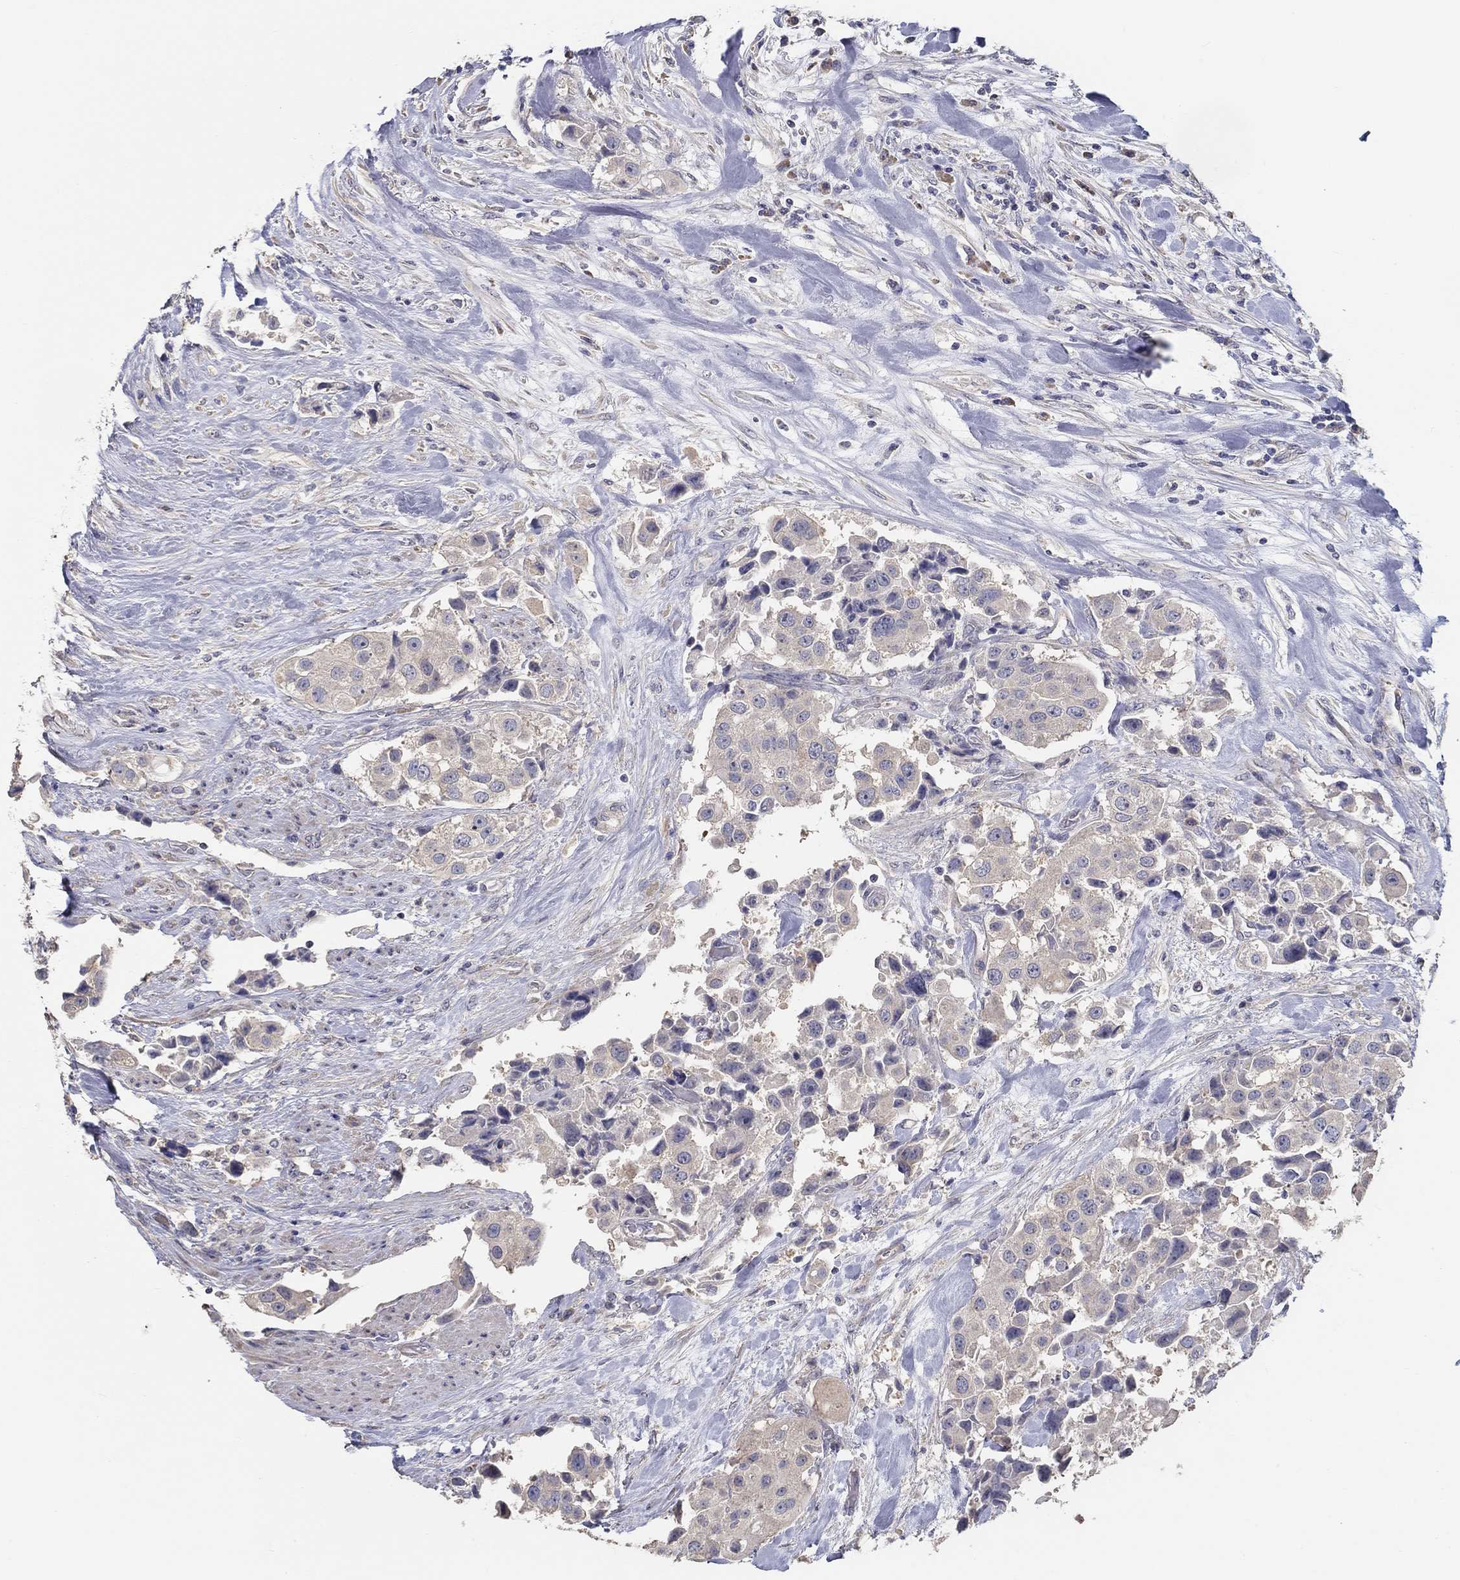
{"staining": {"intensity": "negative", "quantity": "none", "location": "none"}, "tissue": "urothelial cancer", "cell_type": "Tumor cells", "image_type": "cancer", "snomed": [{"axis": "morphology", "description": "Urothelial carcinoma, High grade"}, {"axis": "topography", "description": "Urinary bladder"}], "caption": "A photomicrograph of urothelial cancer stained for a protein shows no brown staining in tumor cells. (Brightfield microscopy of DAB (3,3'-diaminobenzidine) immunohistochemistry at high magnification).", "gene": "DOCK3", "patient": {"sex": "female", "age": 64}}